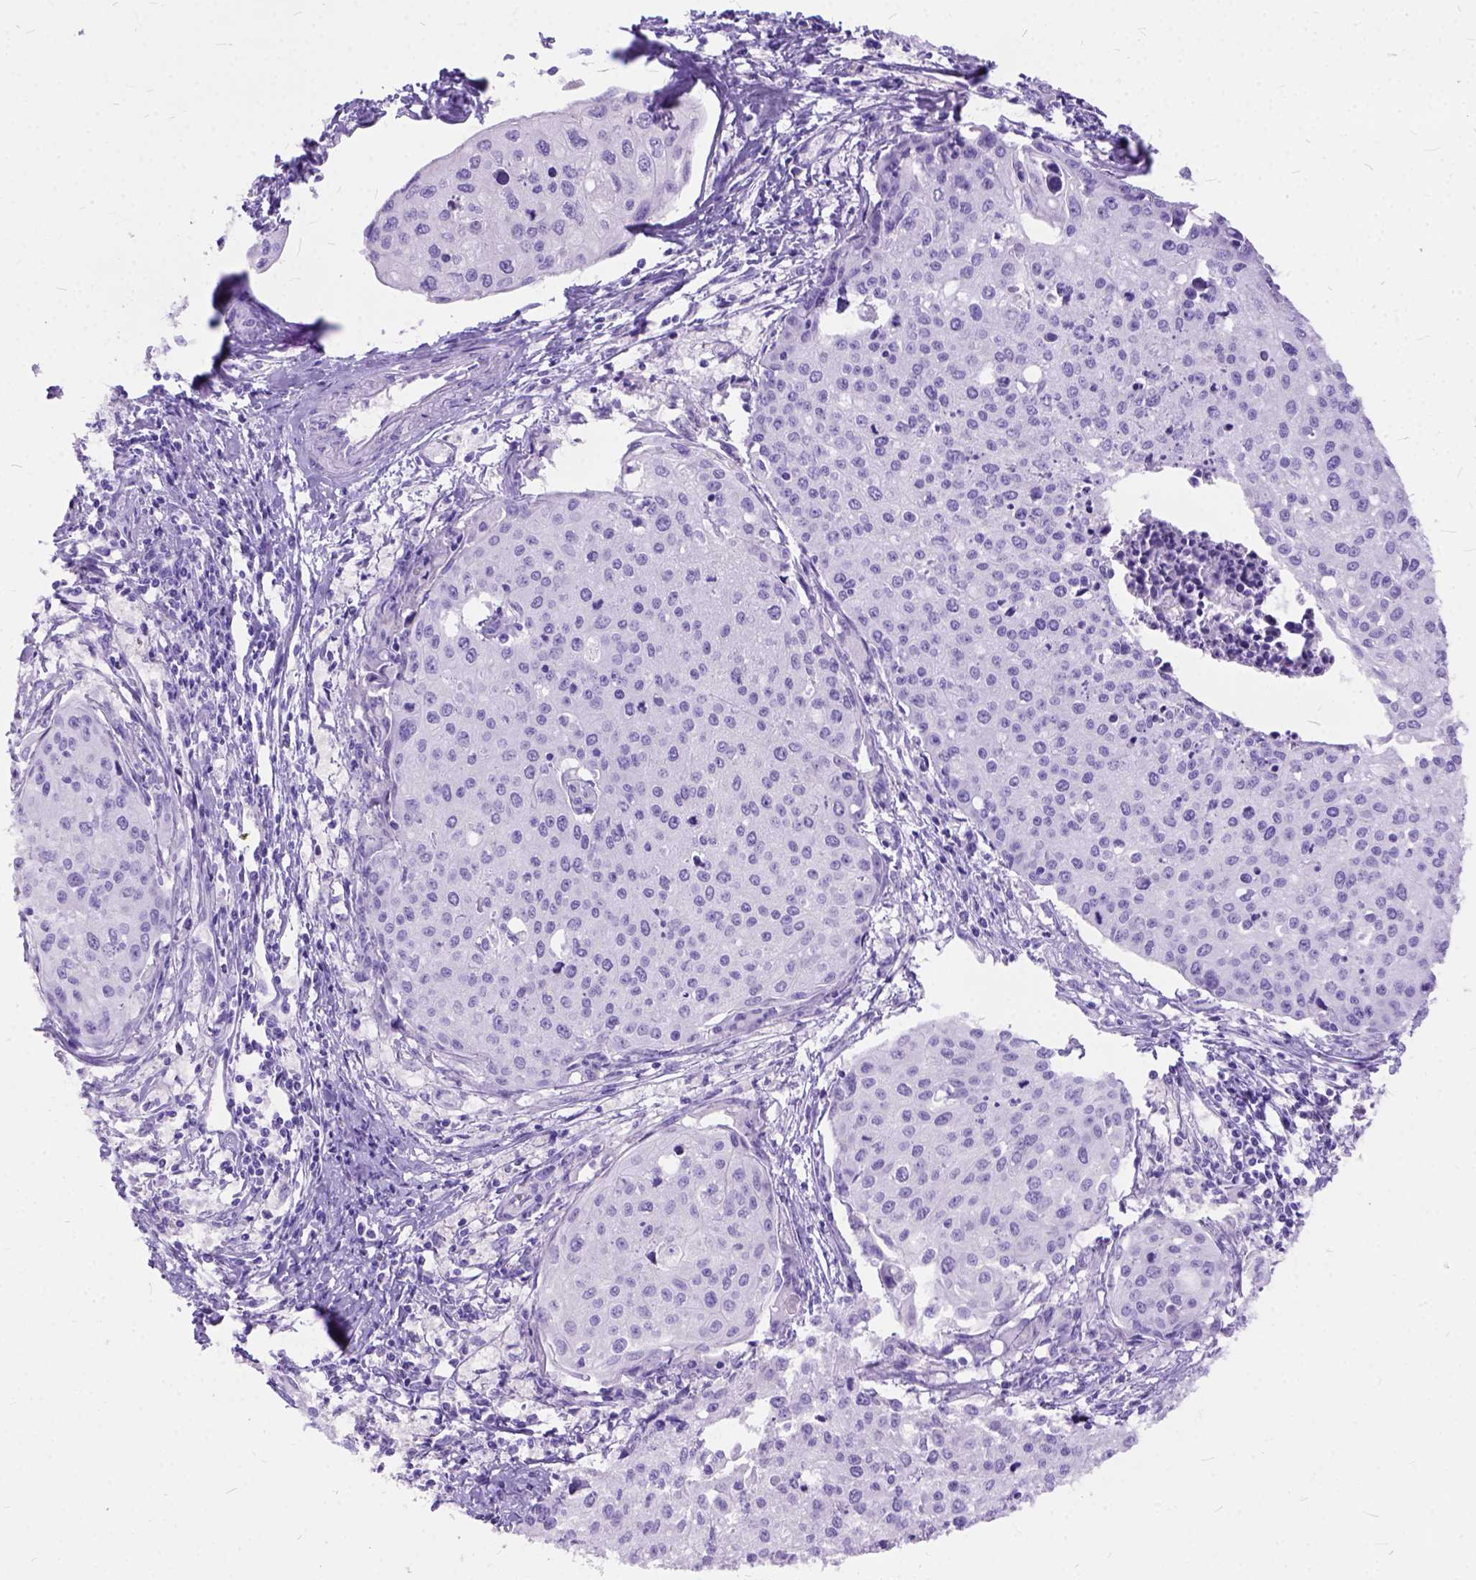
{"staining": {"intensity": "negative", "quantity": "none", "location": "none"}, "tissue": "cervical cancer", "cell_type": "Tumor cells", "image_type": "cancer", "snomed": [{"axis": "morphology", "description": "Squamous cell carcinoma, NOS"}, {"axis": "topography", "description": "Cervix"}], "caption": "Tumor cells show no significant protein expression in cervical cancer (squamous cell carcinoma). (DAB IHC visualized using brightfield microscopy, high magnification).", "gene": "C1QTNF3", "patient": {"sex": "female", "age": 38}}